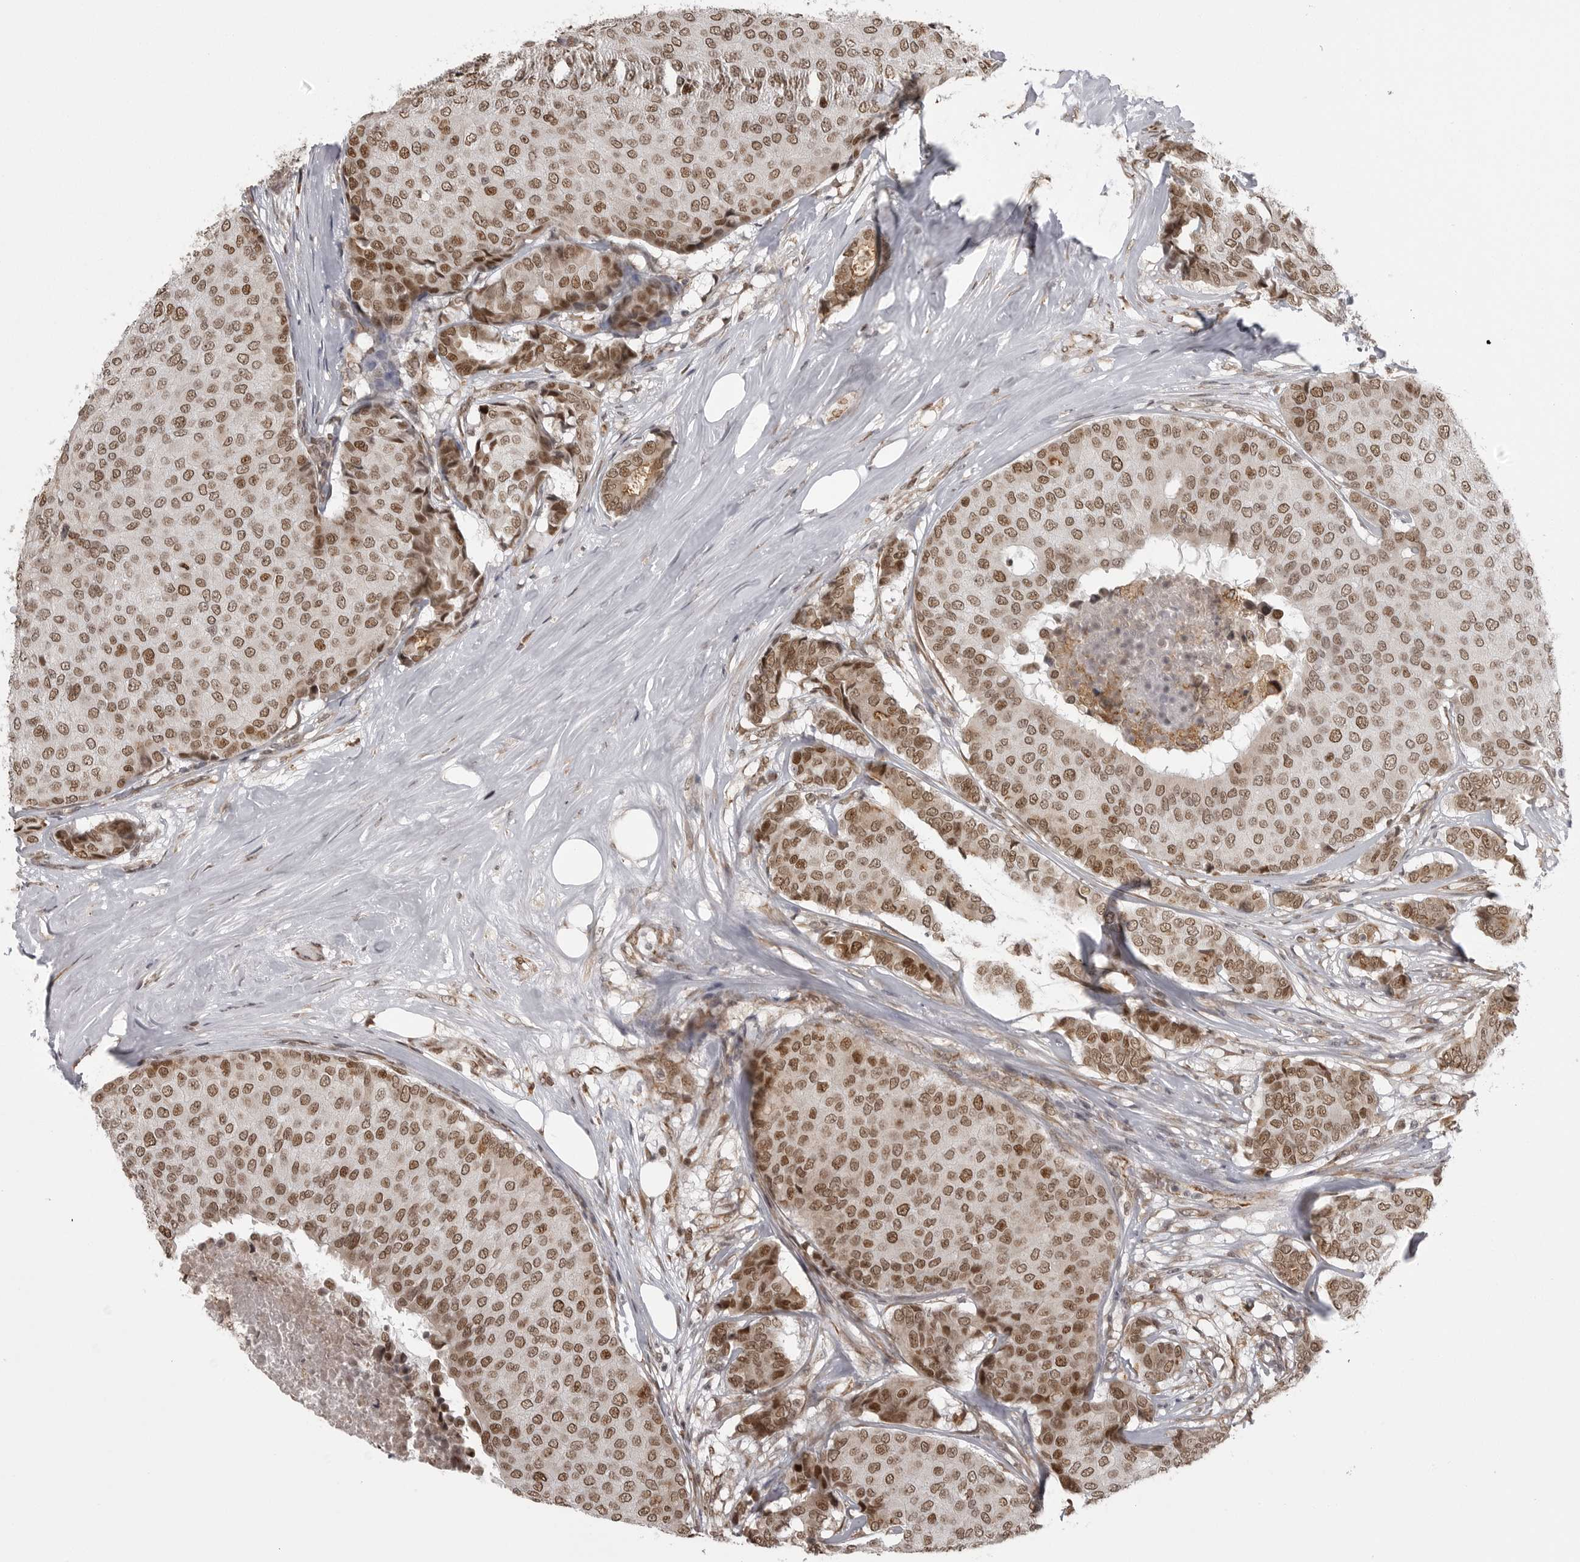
{"staining": {"intensity": "moderate", "quantity": ">75%", "location": "nuclear"}, "tissue": "breast cancer", "cell_type": "Tumor cells", "image_type": "cancer", "snomed": [{"axis": "morphology", "description": "Duct carcinoma"}, {"axis": "topography", "description": "Breast"}], "caption": "Immunohistochemical staining of human infiltrating ductal carcinoma (breast) shows medium levels of moderate nuclear protein expression in approximately >75% of tumor cells. The protein of interest is shown in brown color, while the nuclei are stained blue.", "gene": "ISG20L2", "patient": {"sex": "female", "age": 75}}